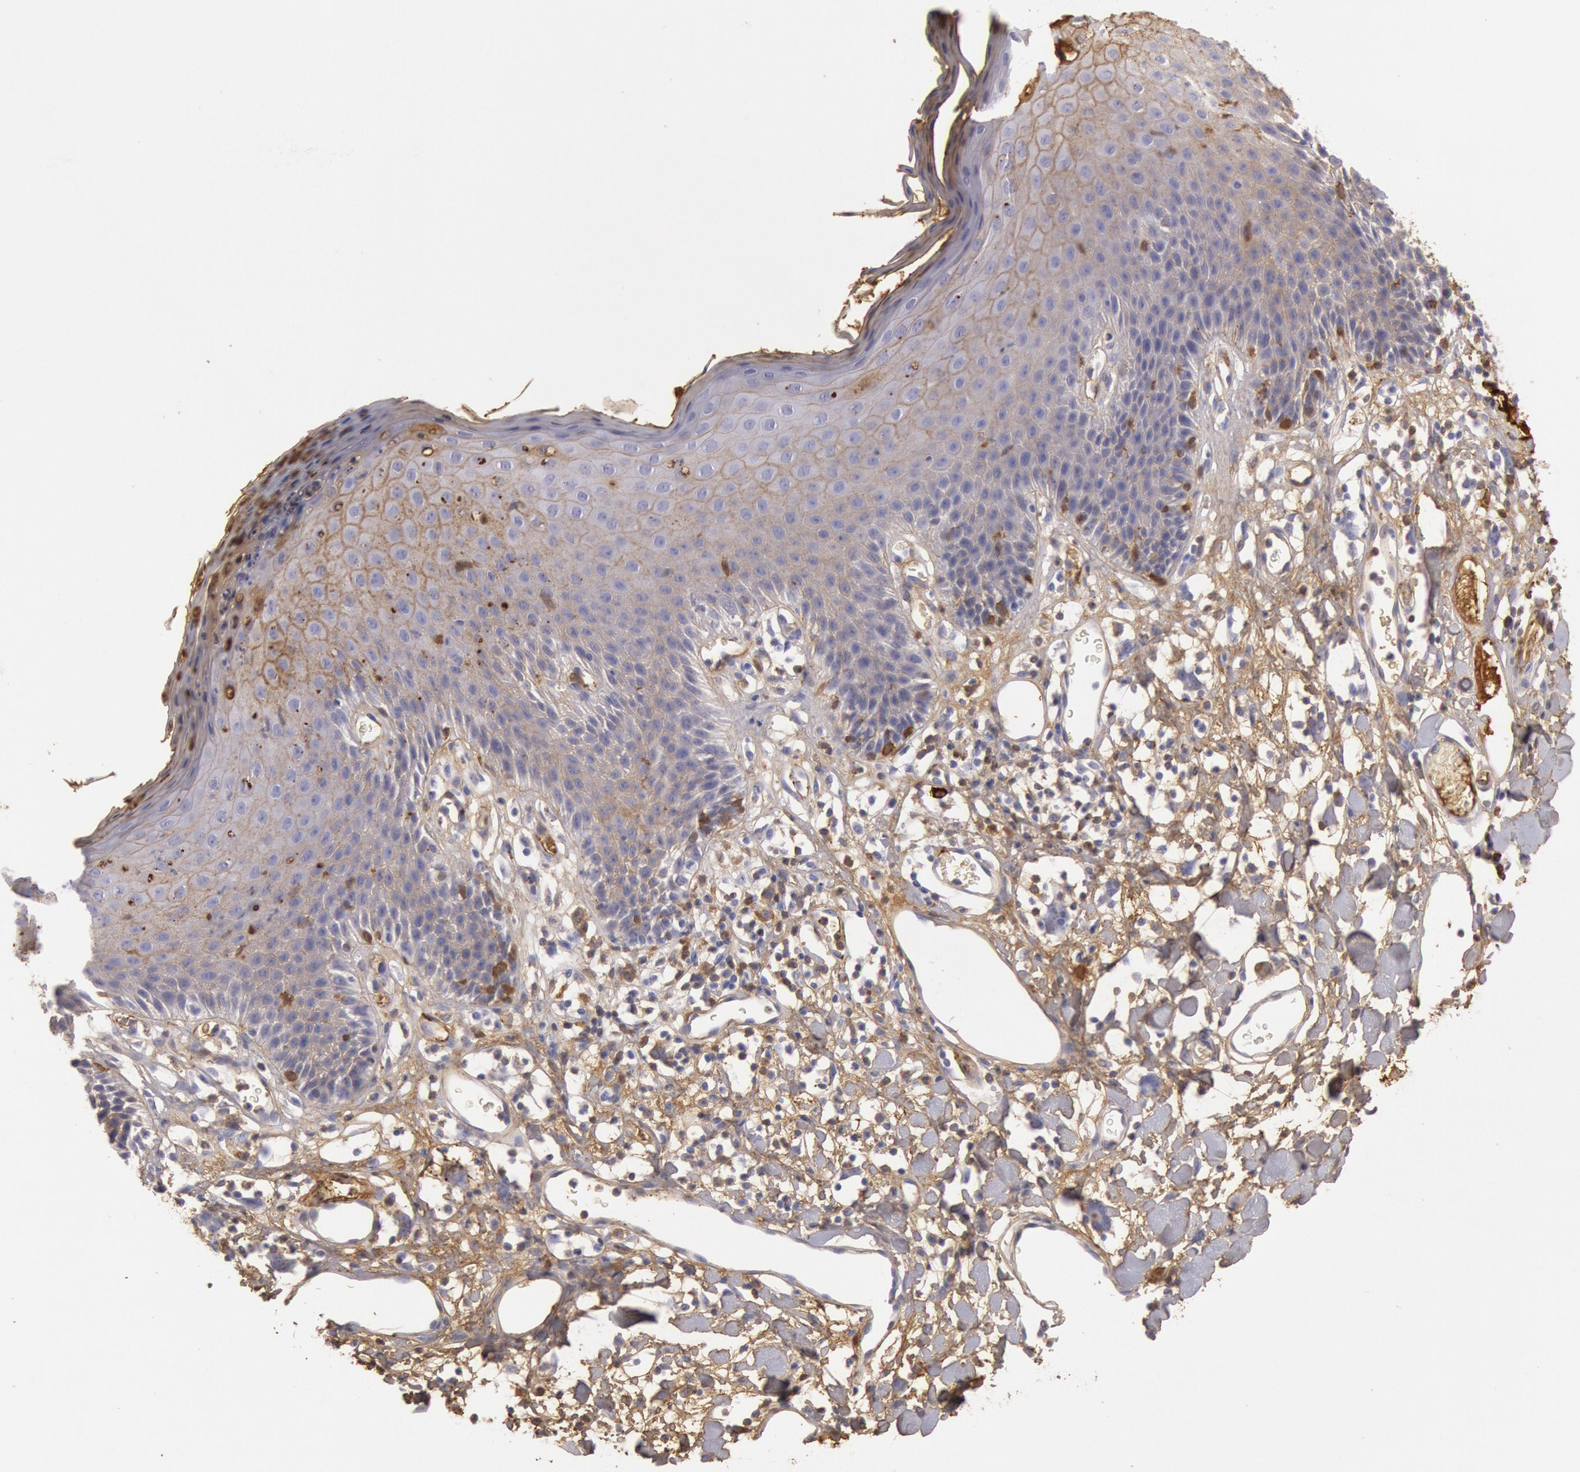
{"staining": {"intensity": "weak", "quantity": "25%-75%", "location": "cytoplasmic/membranous"}, "tissue": "skin", "cell_type": "Epidermal cells", "image_type": "normal", "snomed": [{"axis": "morphology", "description": "Normal tissue, NOS"}, {"axis": "topography", "description": "Vulva"}, {"axis": "topography", "description": "Peripheral nerve tissue"}], "caption": "Unremarkable skin was stained to show a protein in brown. There is low levels of weak cytoplasmic/membranous positivity in about 25%-75% of epidermal cells.", "gene": "IGHA1", "patient": {"sex": "female", "age": 68}}